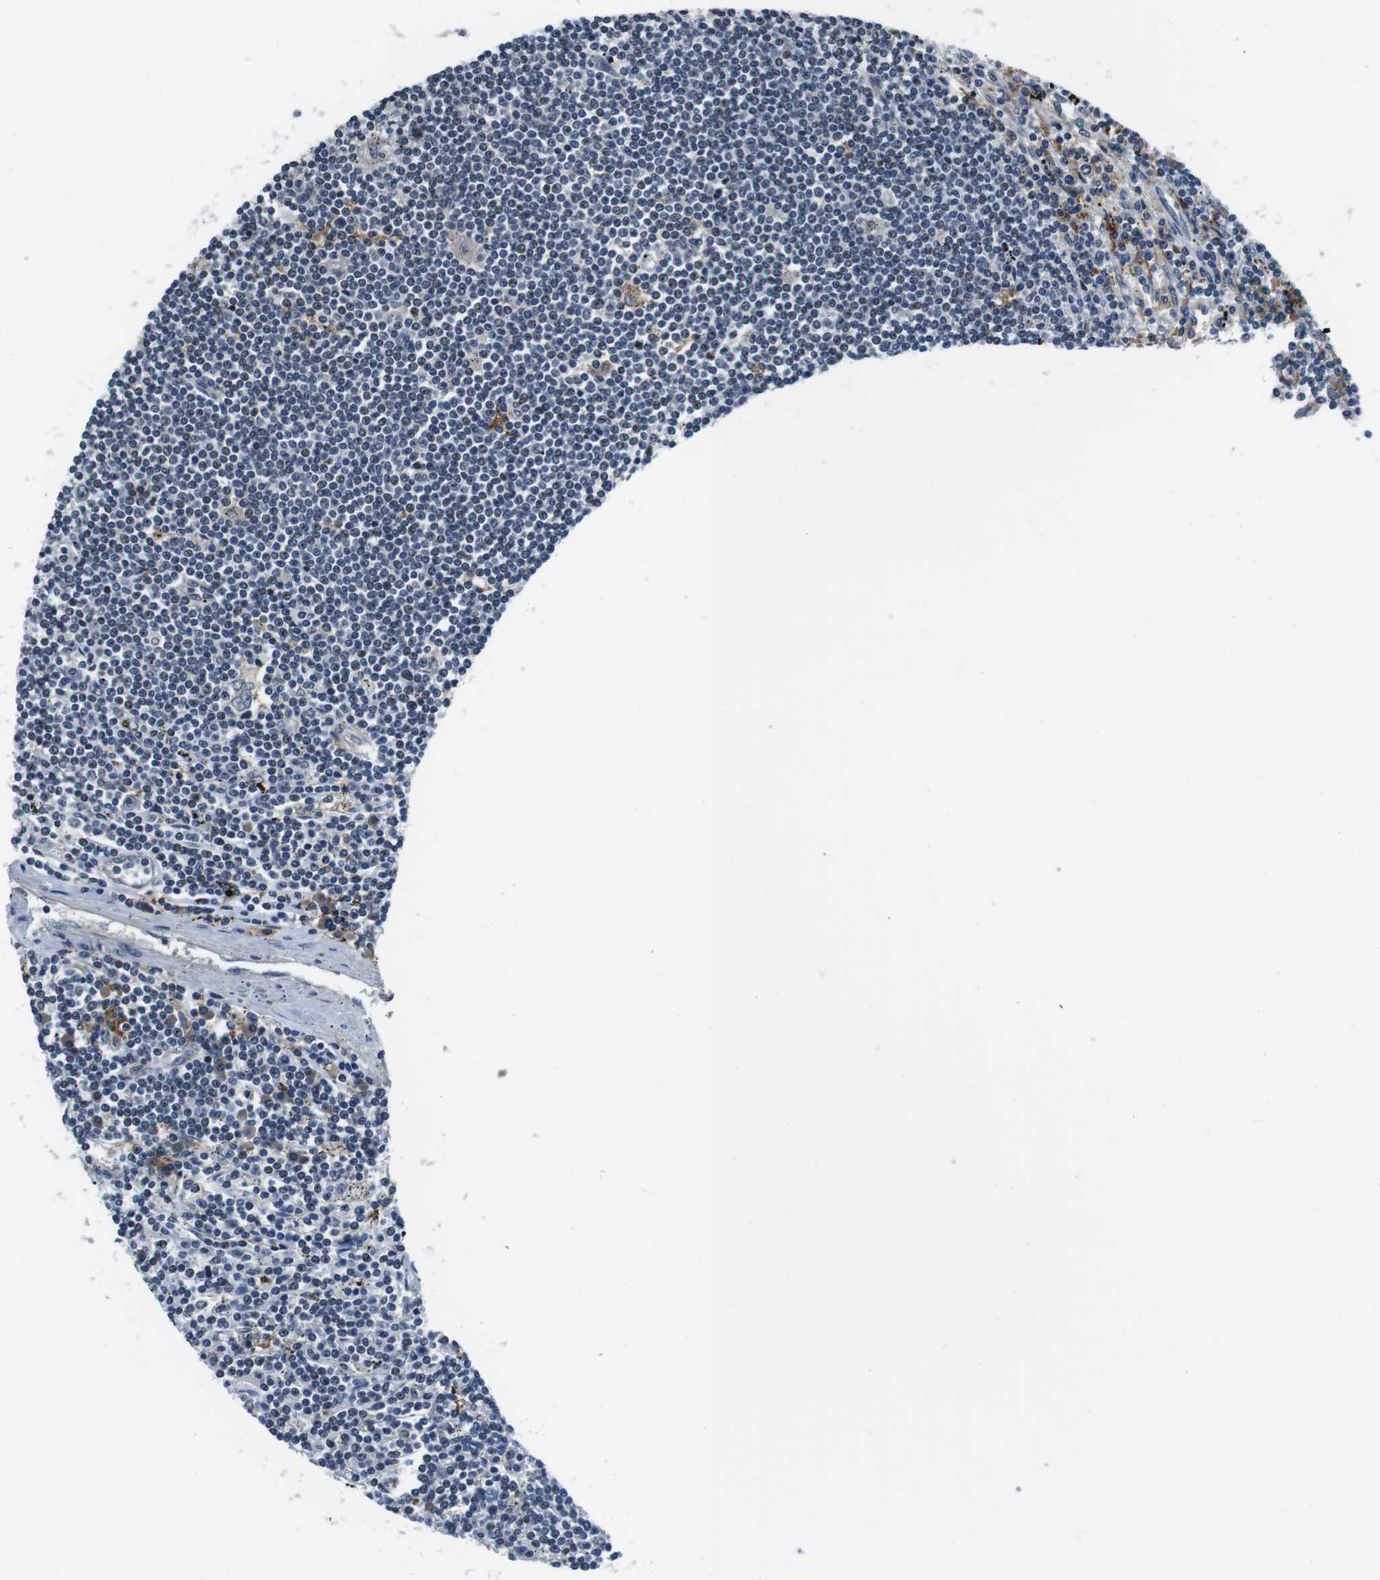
{"staining": {"intensity": "weak", "quantity": "<25%", "location": "nuclear"}, "tissue": "lymphoma", "cell_type": "Tumor cells", "image_type": "cancer", "snomed": [{"axis": "morphology", "description": "Malignant lymphoma, non-Hodgkin's type, Low grade"}, {"axis": "topography", "description": "Spleen"}], "caption": "Human malignant lymphoma, non-Hodgkin's type (low-grade) stained for a protein using immunohistochemistry (IHC) demonstrates no expression in tumor cells.", "gene": "CD163L1", "patient": {"sex": "male", "age": 76}}